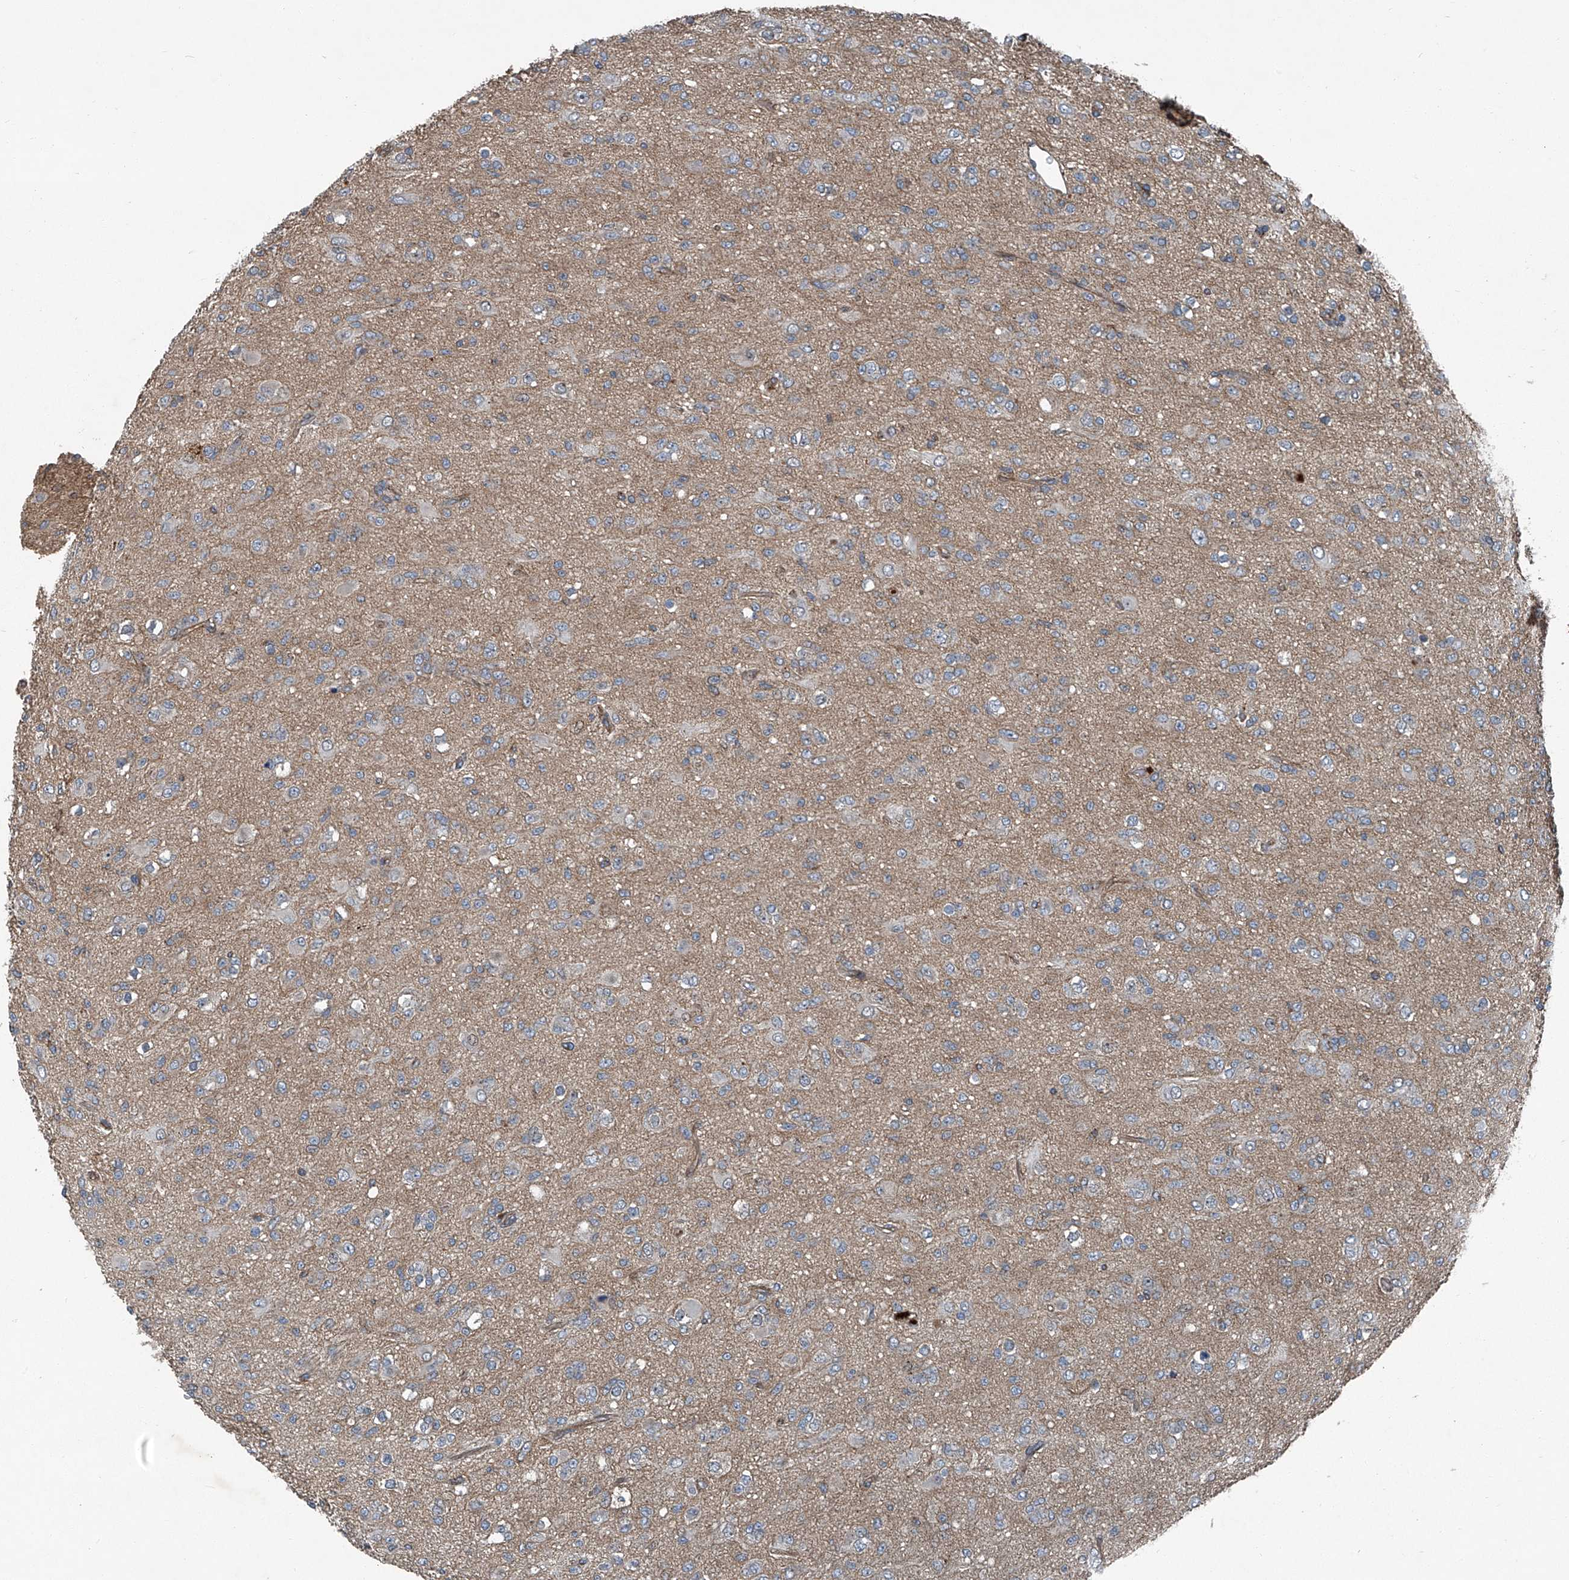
{"staining": {"intensity": "weak", "quantity": "<25%", "location": "cytoplasmic/membranous"}, "tissue": "glioma", "cell_type": "Tumor cells", "image_type": "cancer", "snomed": [{"axis": "morphology", "description": "Glioma, malignant, Low grade"}, {"axis": "topography", "description": "Brain"}], "caption": "There is no significant positivity in tumor cells of malignant glioma (low-grade).", "gene": "SENP2", "patient": {"sex": "male", "age": 65}}